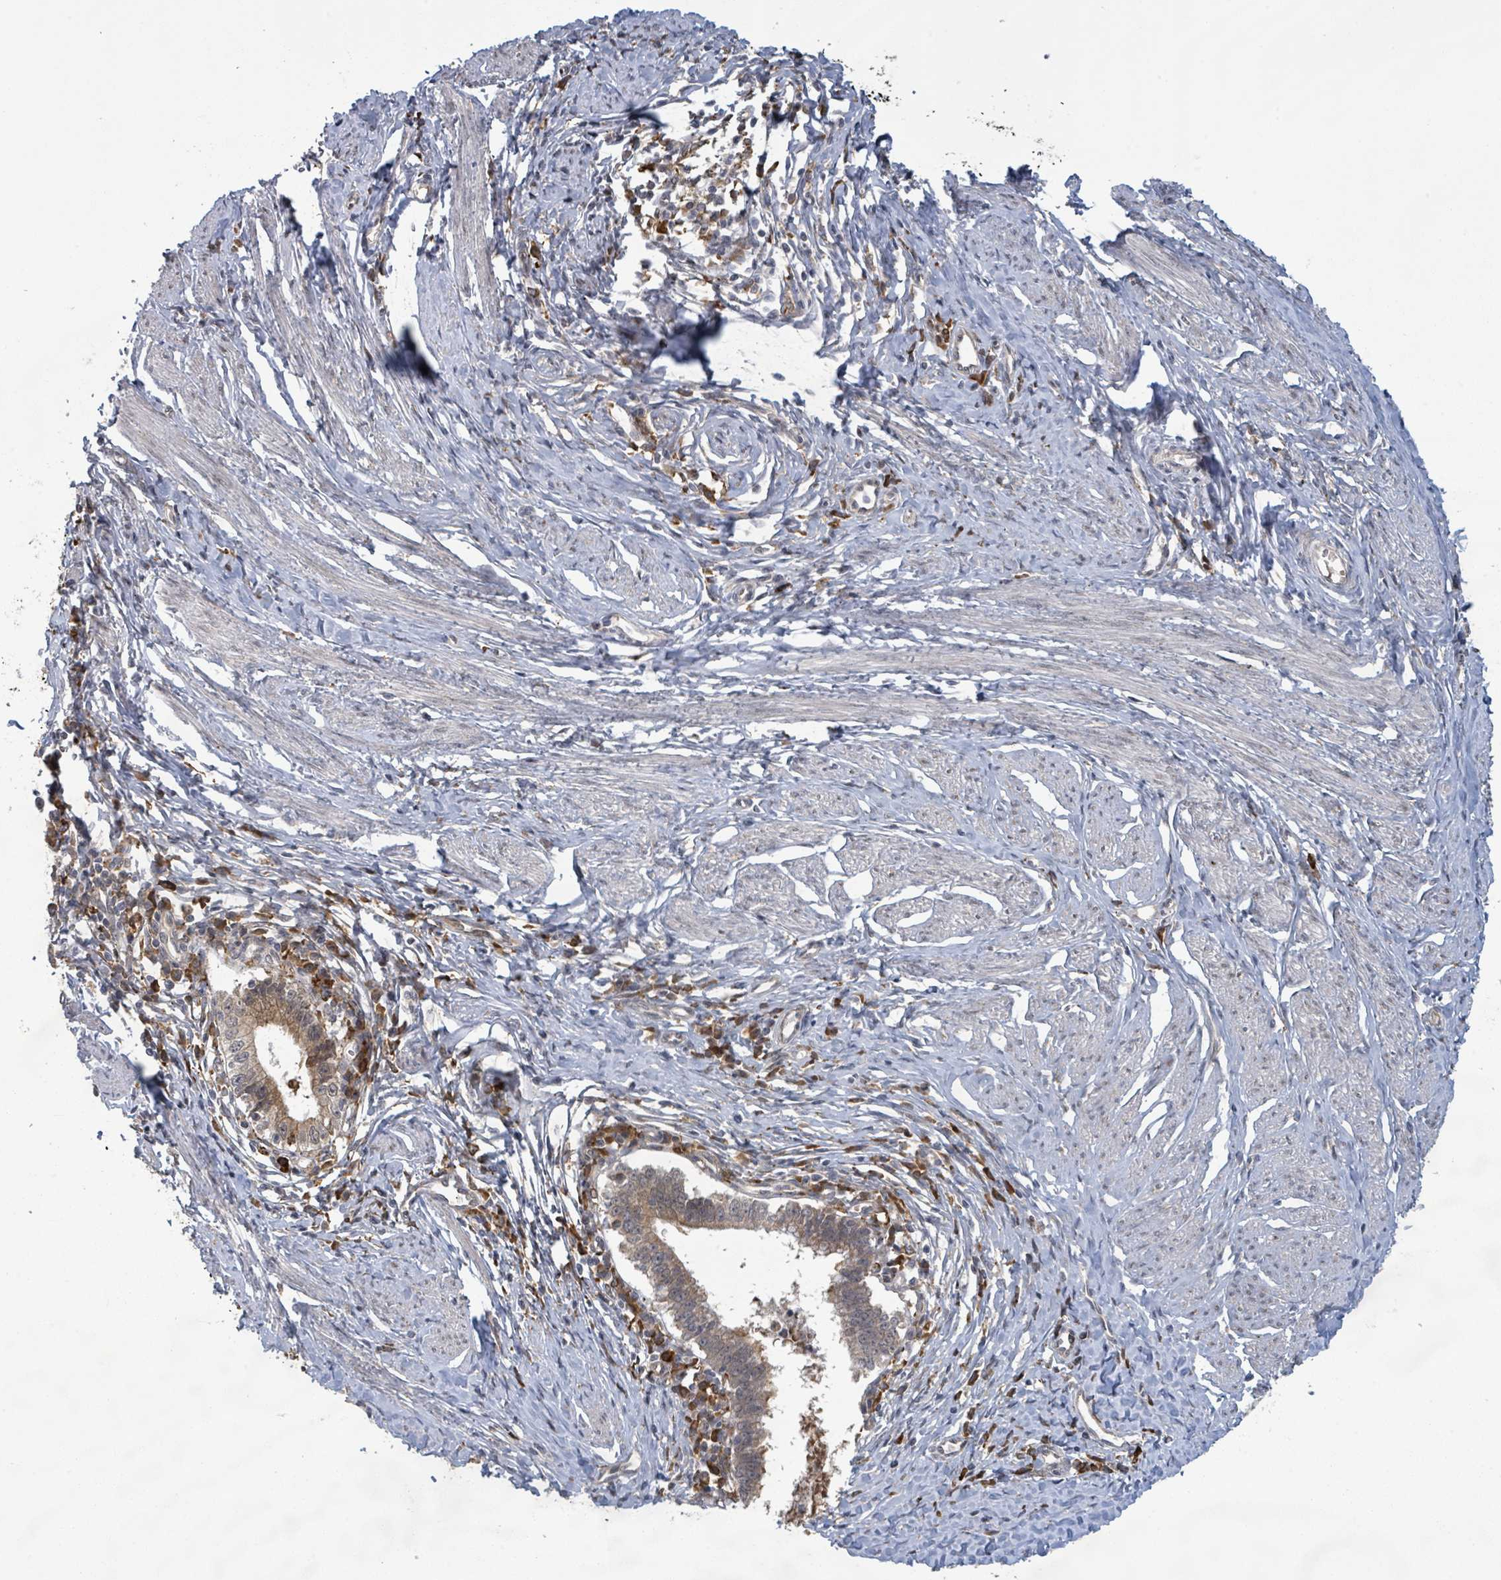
{"staining": {"intensity": "moderate", "quantity": ">75%", "location": "cytoplasmic/membranous"}, "tissue": "cervical cancer", "cell_type": "Tumor cells", "image_type": "cancer", "snomed": [{"axis": "morphology", "description": "Adenocarcinoma, NOS"}, {"axis": "topography", "description": "Cervix"}], "caption": "A medium amount of moderate cytoplasmic/membranous staining is seen in approximately >75% of tumor cells in cervical cancer tissue.", "gene": "SHROOM2", "patient": {"sex": "female", "age": 36}}